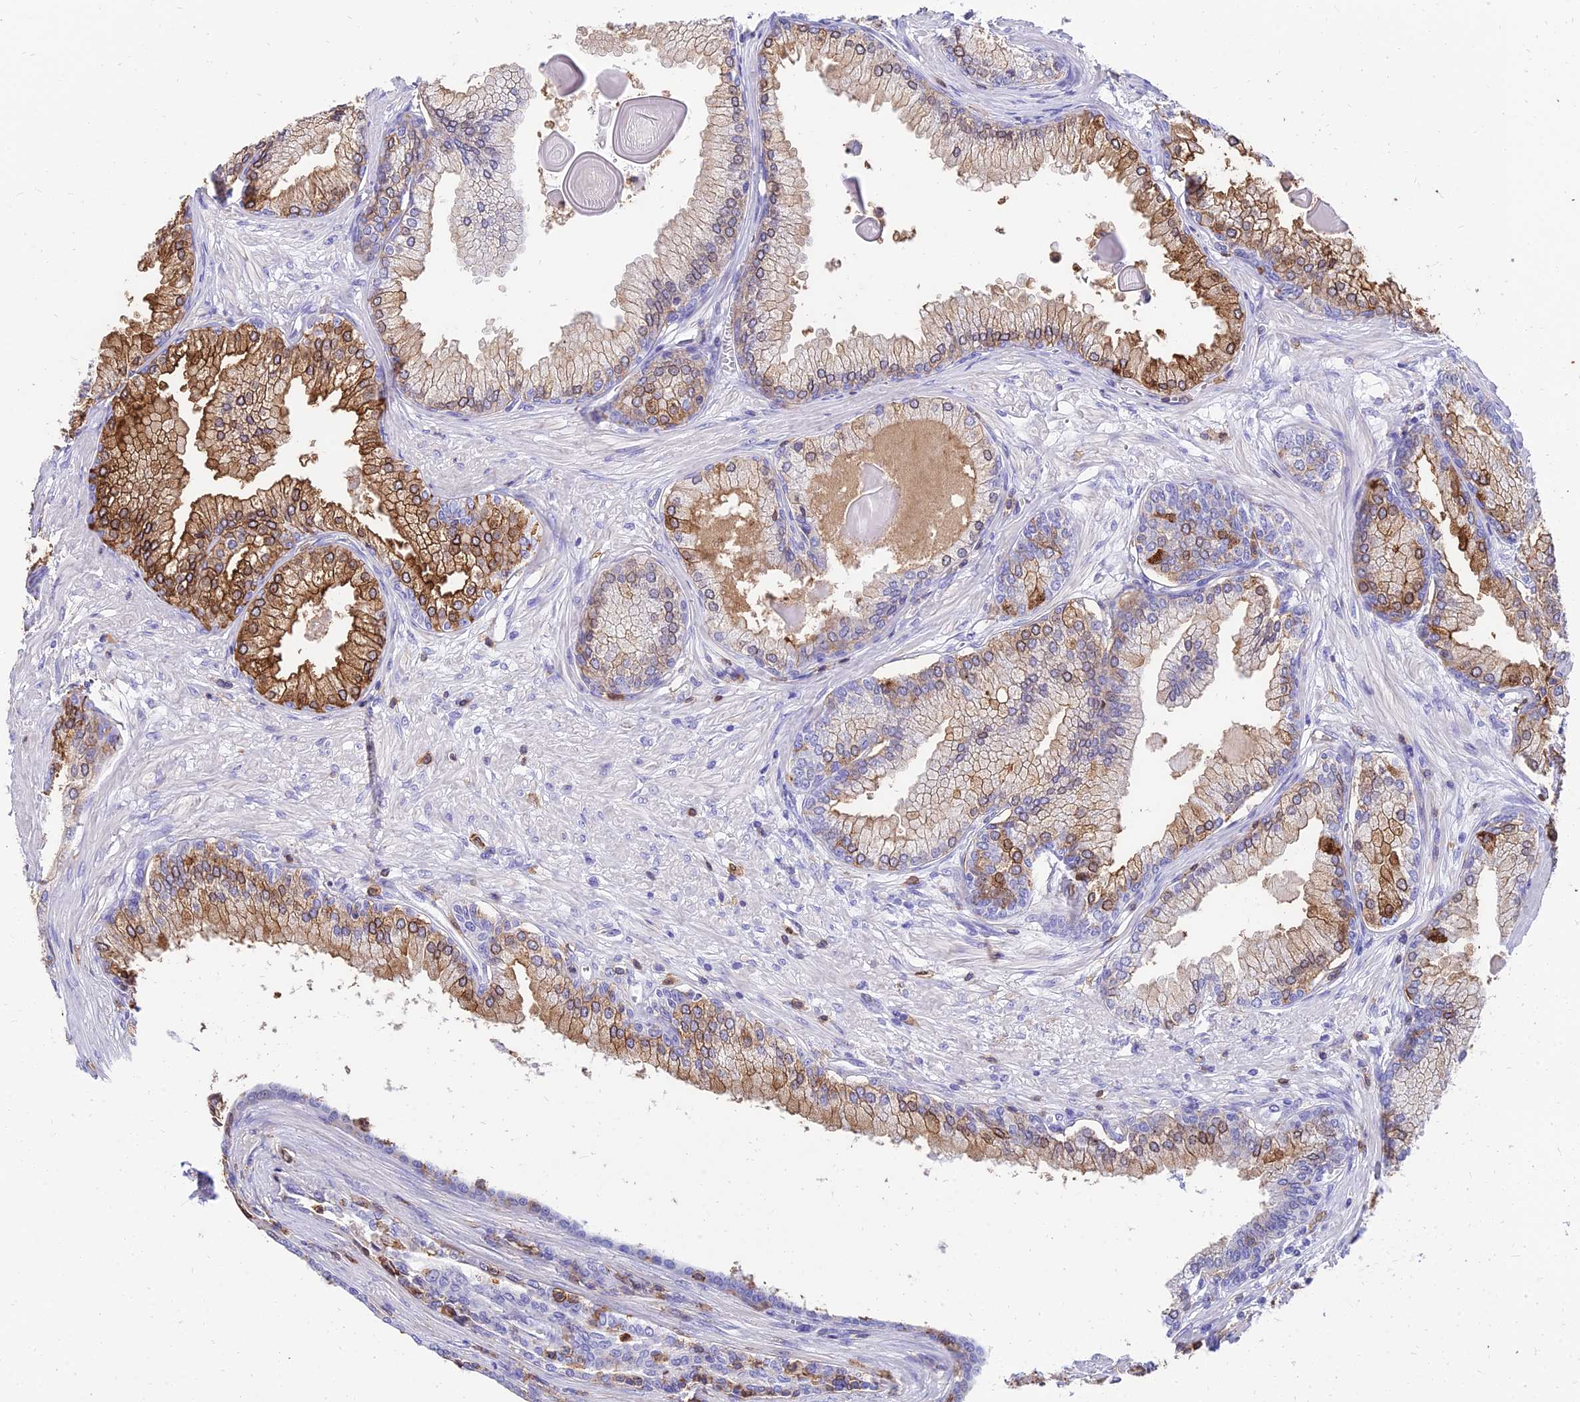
{"staining": {"intensity": "moderate", "quantity": "25%-75%", "location": "cytoplasmic/membranous"}, "tissue": "prostate cancer", "cell_type": "Tumor cells", "image_type": "cancer", "snomed": [{"axis": "morphology", "description": "Adenocarcinoma, High grade"}, {"axis": "topography", "description": "Prostate"}], "caption": "Immunohistochemistry (IHC) staining of prostate cancer (high-grade adenocarcinoma), which shows medium levels of moderate cytoplasmic/membranous positivity in about 25%-75% of tumor cells indicating moderate cytoplasmic/membranous protein expression. The staining was performed using DAB (brown) for protein detection and nuclei were counterstained in hematoxylin (blue).", "gene": "SREK1IP1", "patient": {"sex": "male", "age": 74}}